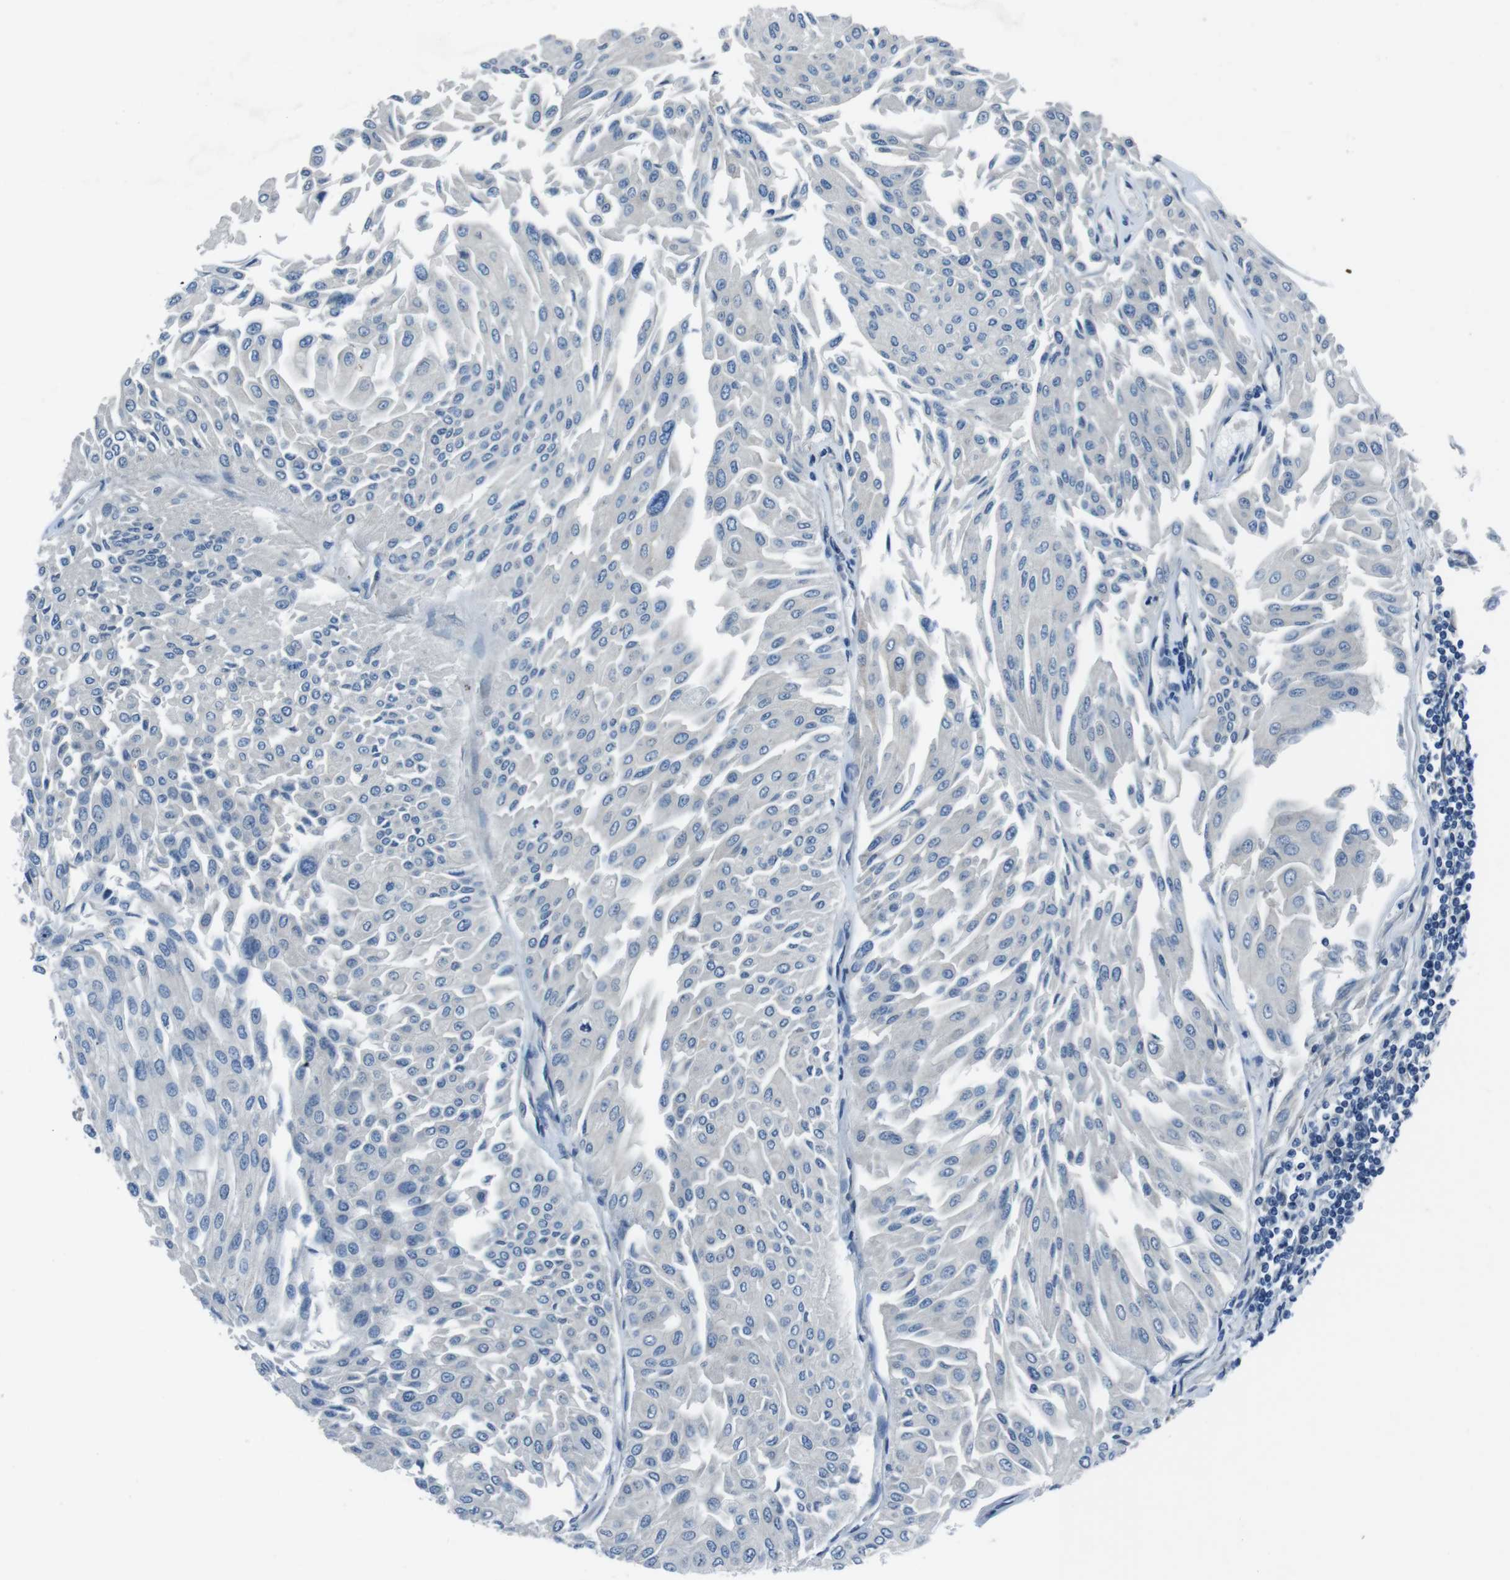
{"staining": {"intensity": "negative", "quantity": "none", "location": "none"}, "tissue": "urothelial cancer", "cell_type": "Tumor cells", "image_type": "cancer", "snomed": [{"axis": "morphology", "description": "Urothelial carcinoma, Low grade"}, {"axis": "topography", "description": "Urinary bladder"}], "caption": "Tumor cells are negative for protein expression in human low-grade urothelial carcinoma. The staining is performed using DAB (3,3'-diaminobenzidine) brown chromogen with nuclei counter-stained in using hematoxylin.", "gene": "LRRC49", "patient": {"sex": "male", "age": 67}}